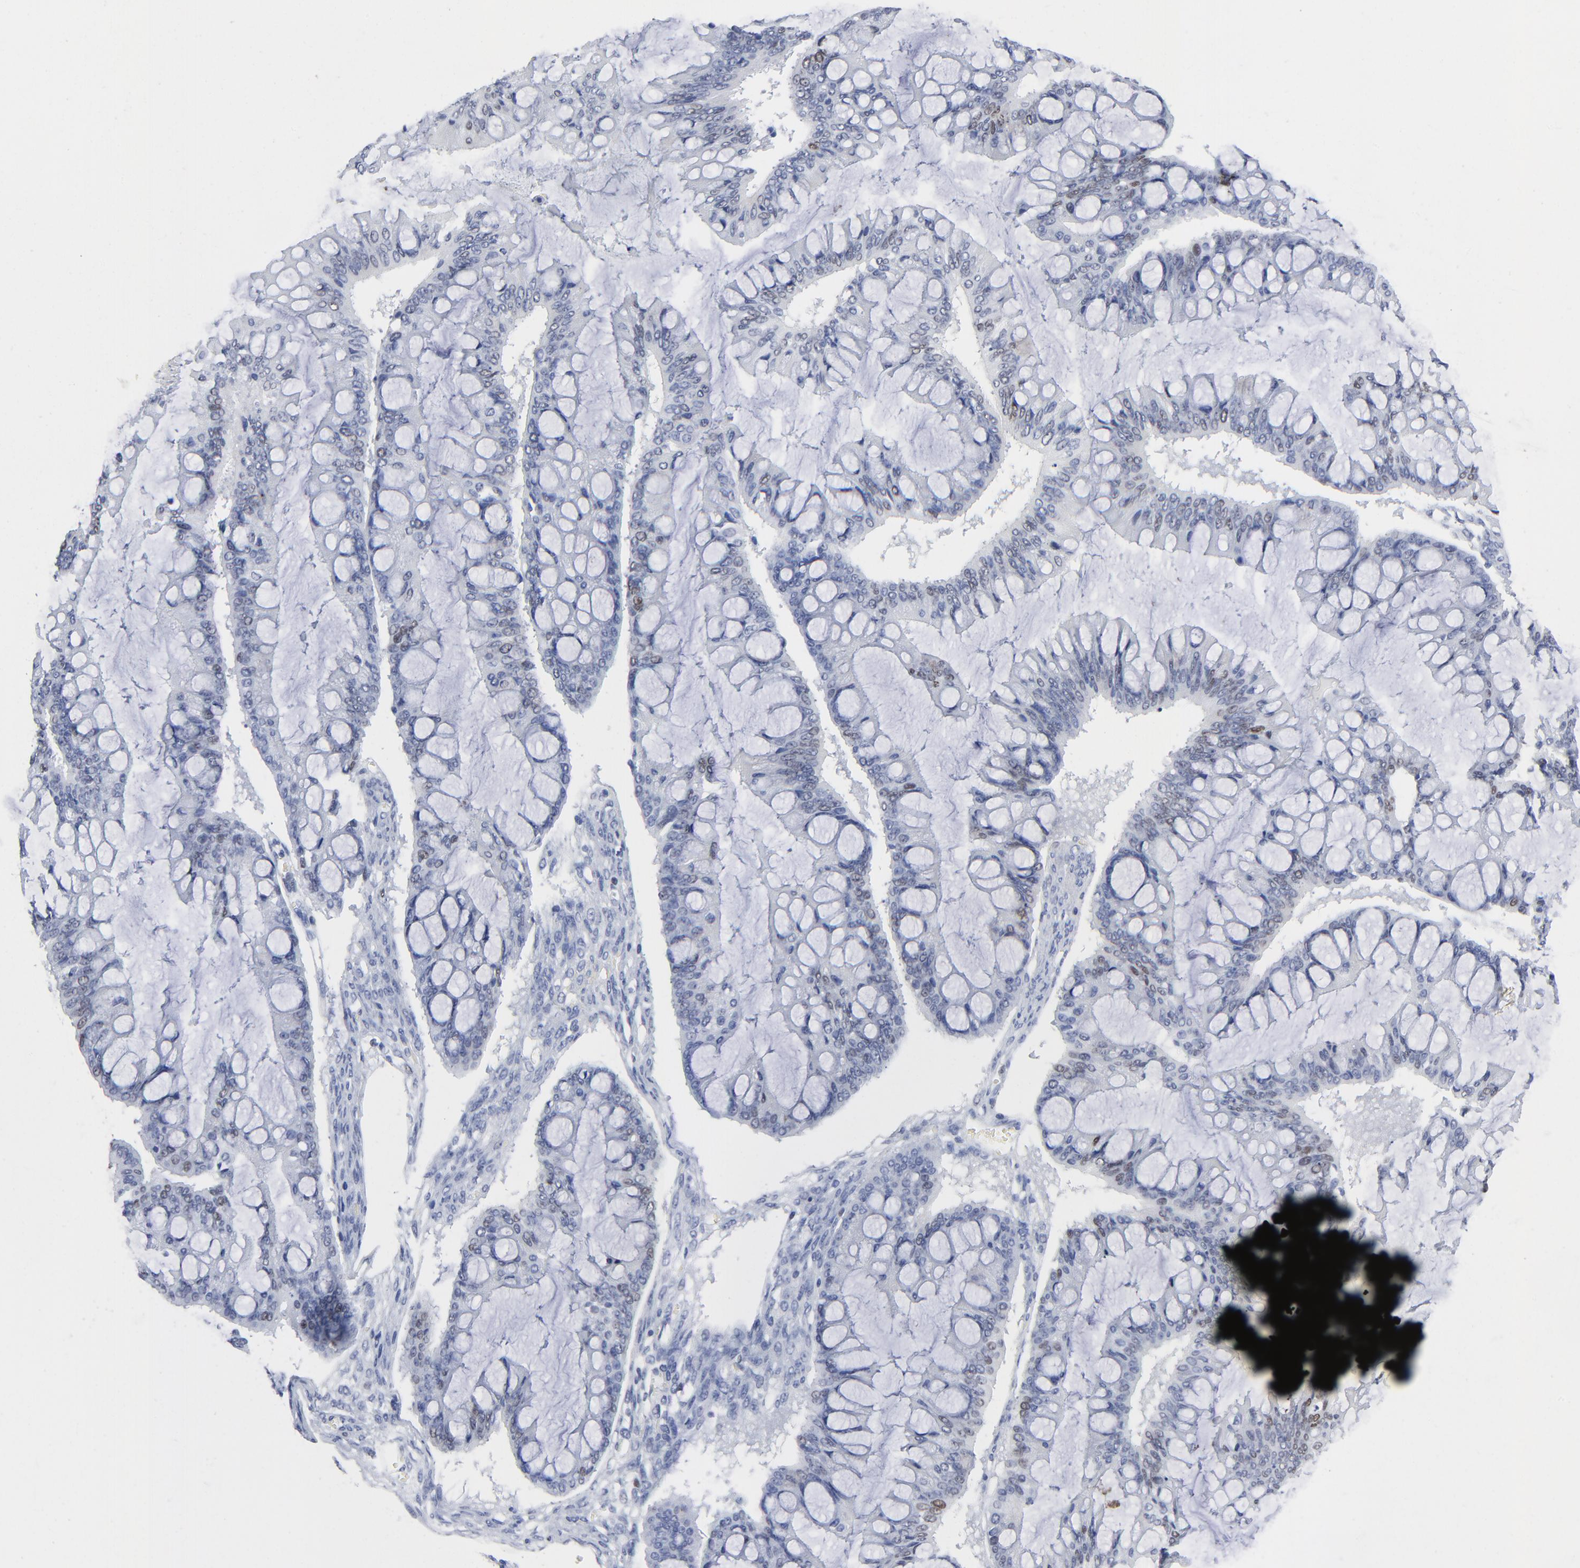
{"staining": {"intensity": "weak", "quantity": "<25%", "location": "nuclear"}, "tissue": "ovarian cancer", "cell_type": "Tumor cells", "image_type": "cancer", "snomed": [{"axis": "morphology", "description": "Cystadenocarcinoma, mucinous, NOS"}, {"axis": "topography", "description": "Ovary"}], "caption": "DAB immunohistochemical staining of ovarian cancer (mucinous cystadenocarcinoma) exhibits no significant positivity in tumor cells.", "gene": "JUN", "patient": {"sex": "female", "age": 73}}